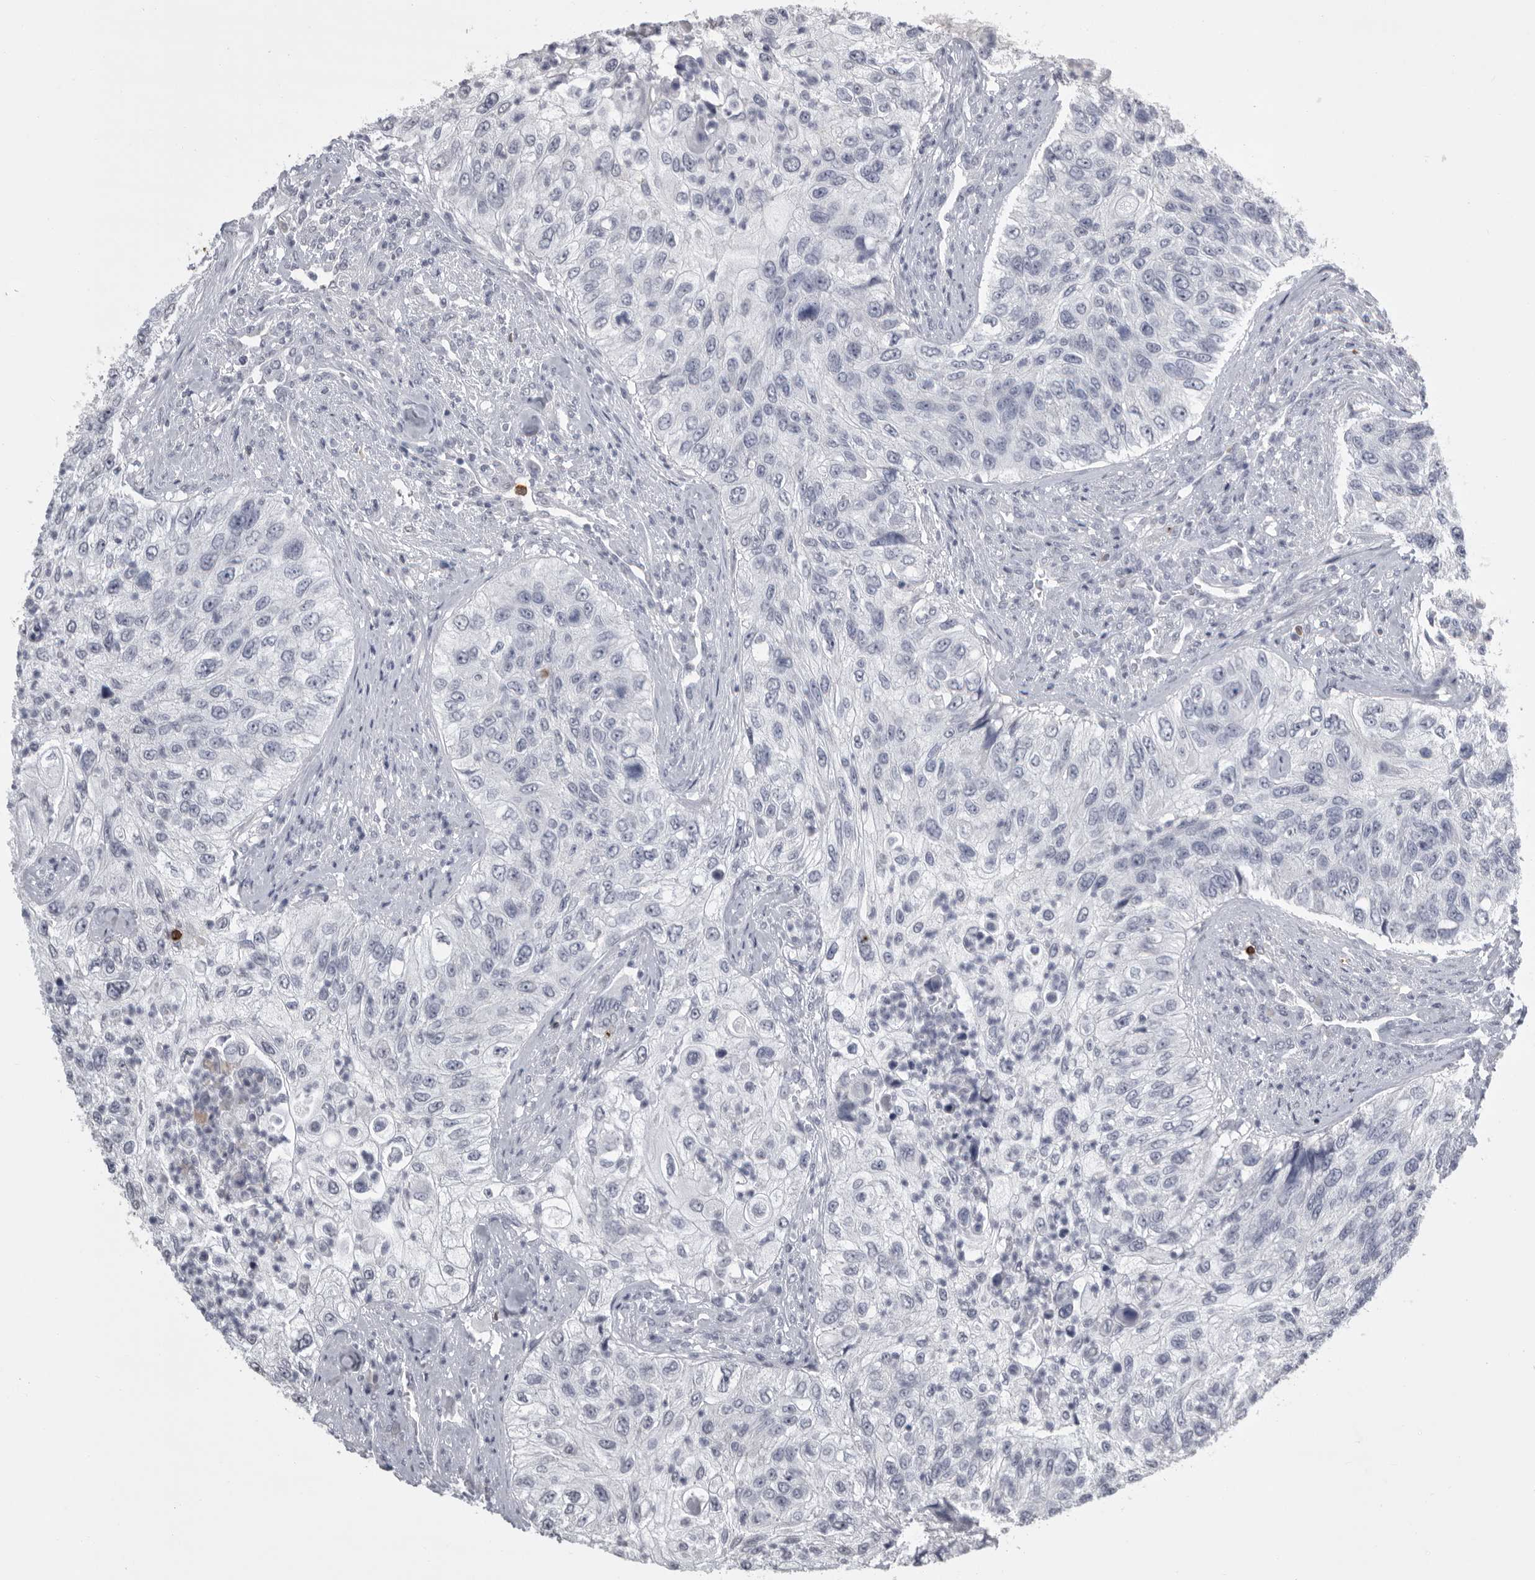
{"staining": {"intensity": "negative", "quantity": "none", "location": "none"}, "tissue": "urothelial cancer", "cell_type": "Tumor cells", "image_type": "cancer", "snomed": [{"axis": "morphology", "description": "Urothelial carcinoma, High grade"}, {"axis": "topography", "description": "Urinary bladder"}], "caption": "DAB (3,3'-diaminobenzidine) immunohistochemical staining of urothelial cancer shows no significant positivity in tumor cells.", "gene": "GNLY", "patient": {"sex": "female", "age": 60}}